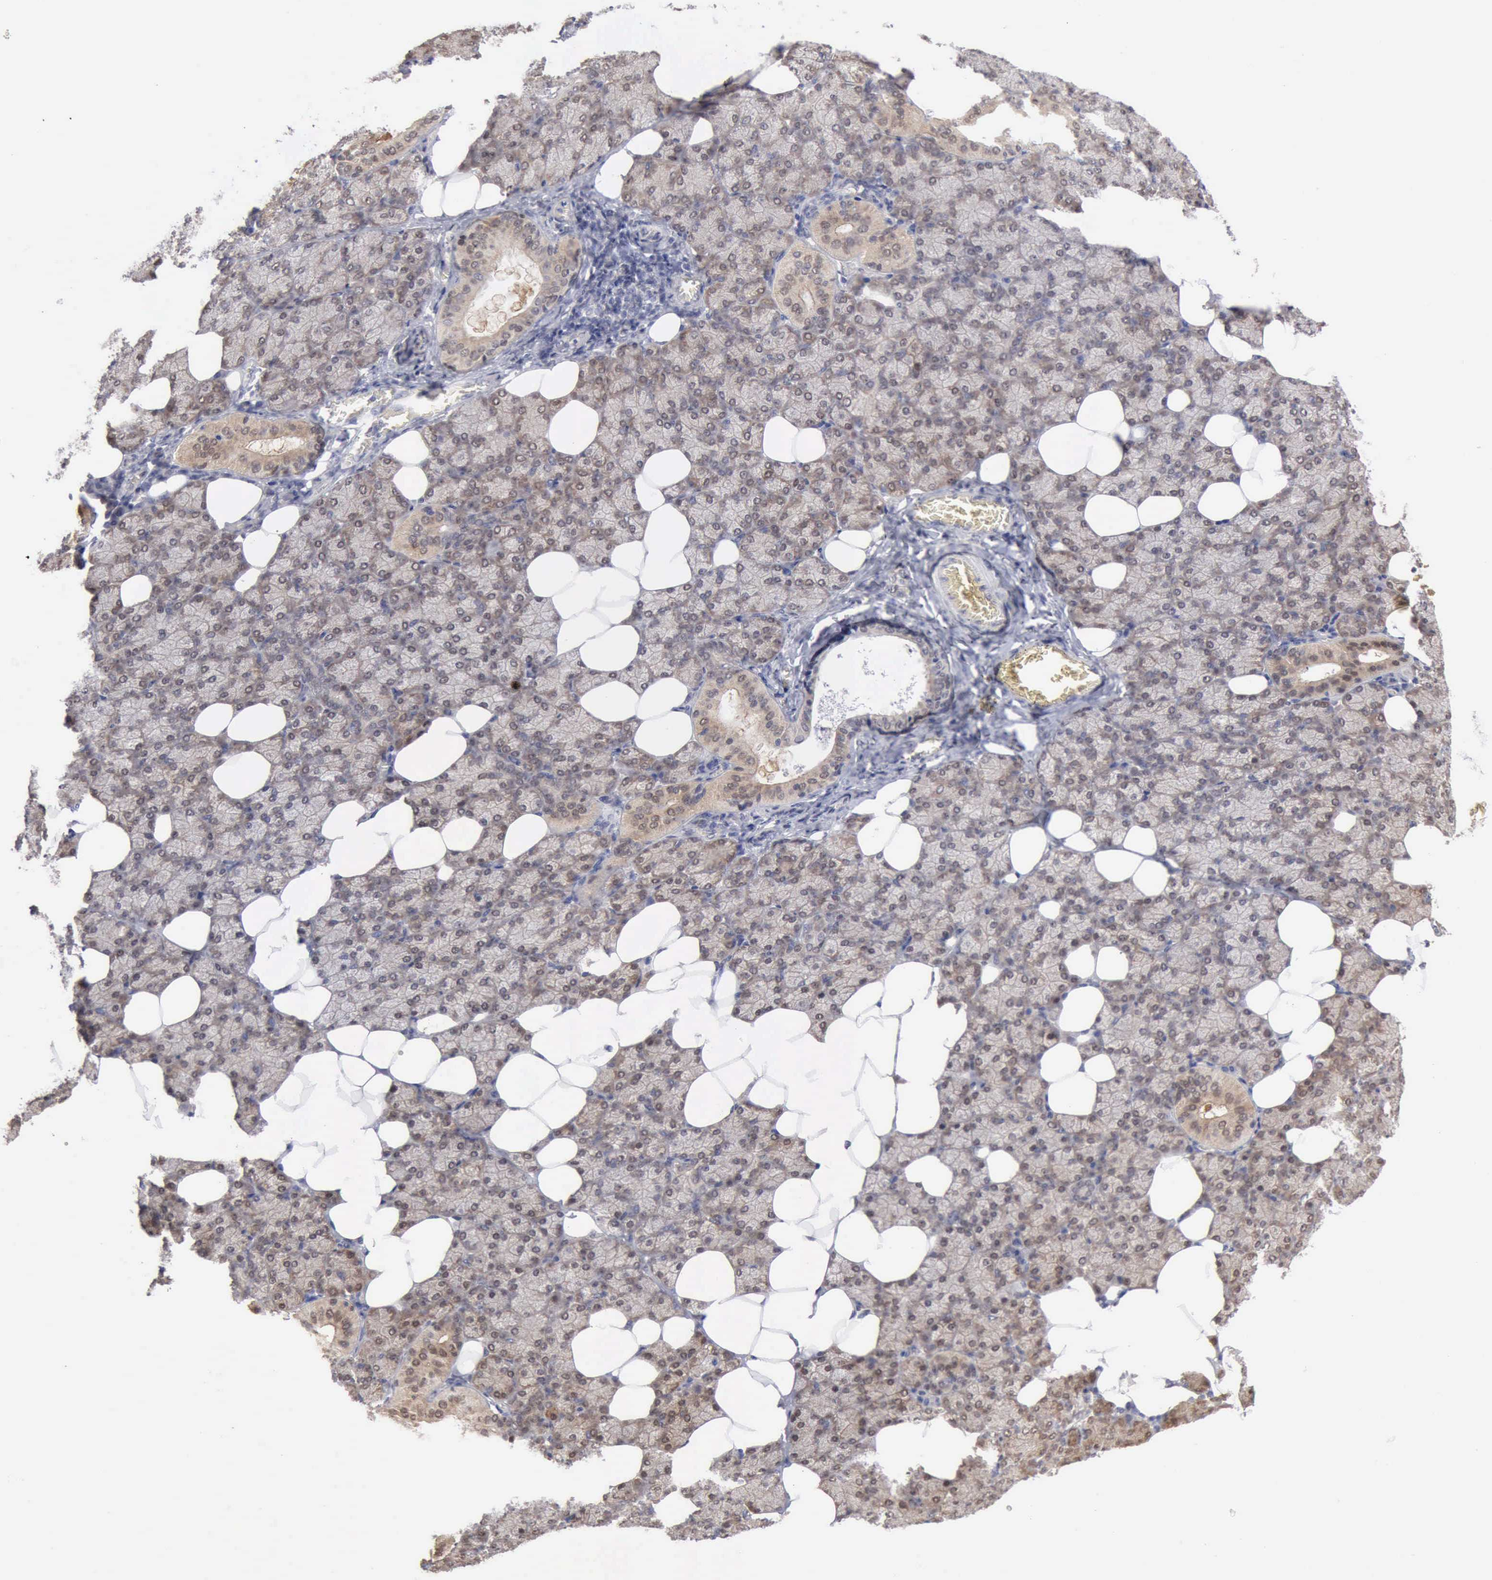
{"staining": {"intensity": "weak", "quantity": ">75%", "location": "cytoplasmic/membranous,nuclear"}, "tissue": "salivary gland", "cell_type": "Glandular cells", "image_type": "normal", "snomed": [{"axis": "morphology", "description": "Normal tissue, NOS"}, {"axis": "topography", "description": "Lymph node"}, {"axis": "topography", "description": "Salivary gland"}], "caption": "An immunohistochemistry micrograph of unremarkable tissue is shown. Protein staining in brown highlights weak cytoplasmic/membranous,nuclear positivity in salivary gland within glandular cells.", "gene": "PTGR2", "patient": {"sex": "male", "age": 8}}